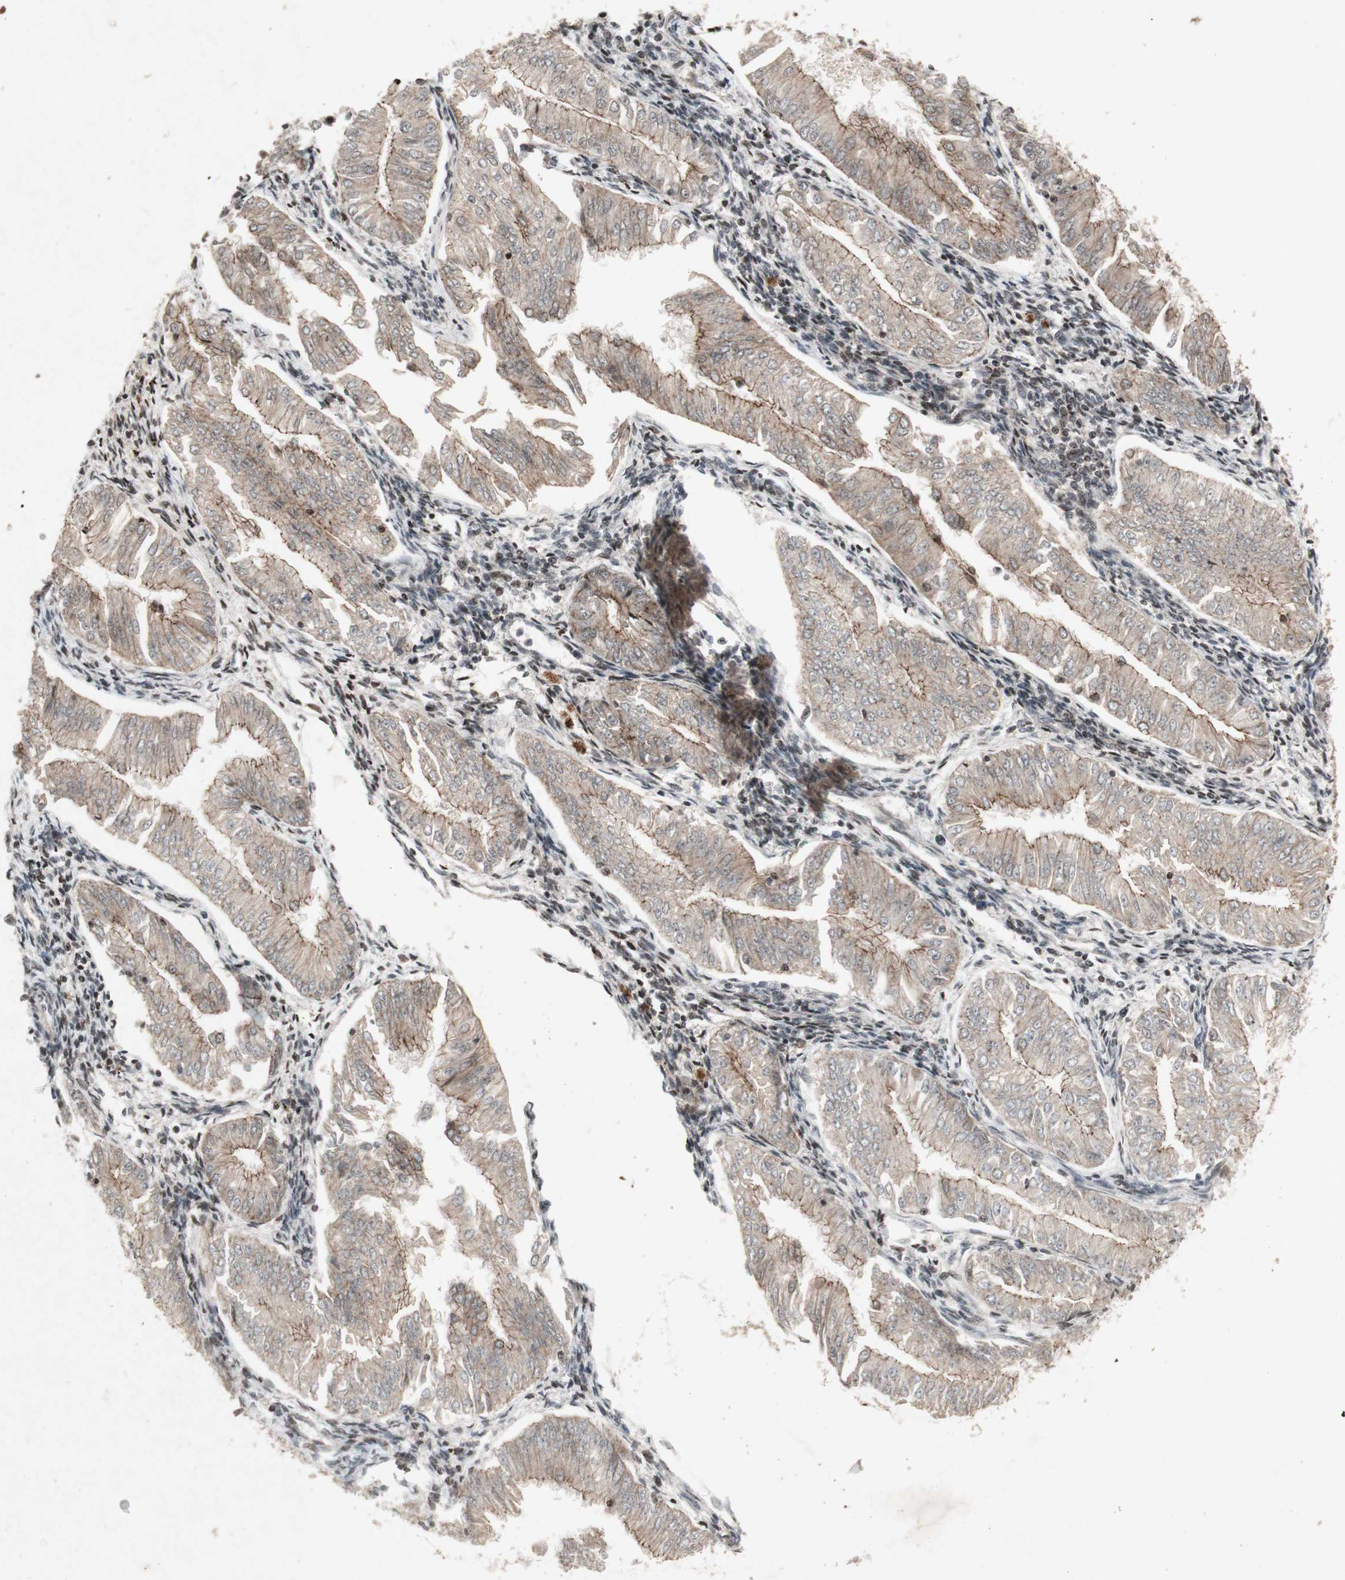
{"staining": {"intensity": "weak", "quantity": ">75%", "location": "cytoplasmic/membranous"}, "tissue": "endometrial cancer", "cell_type": "Tumor cells", "image_type": "cancer", "snomed": [{"axis": "morphology", "description": "Adenocarcinoma, NOS"}, {"axis": "topography", "description": "Endometrium"}], "caption": "Endometrial cancer (adenocarcinoma) stained for a protein shows weak cytoplasmic/membranous positivity in tumor cells.", "gene": "PLXNA1", "patient": {"sex": "female", "age": 53}}